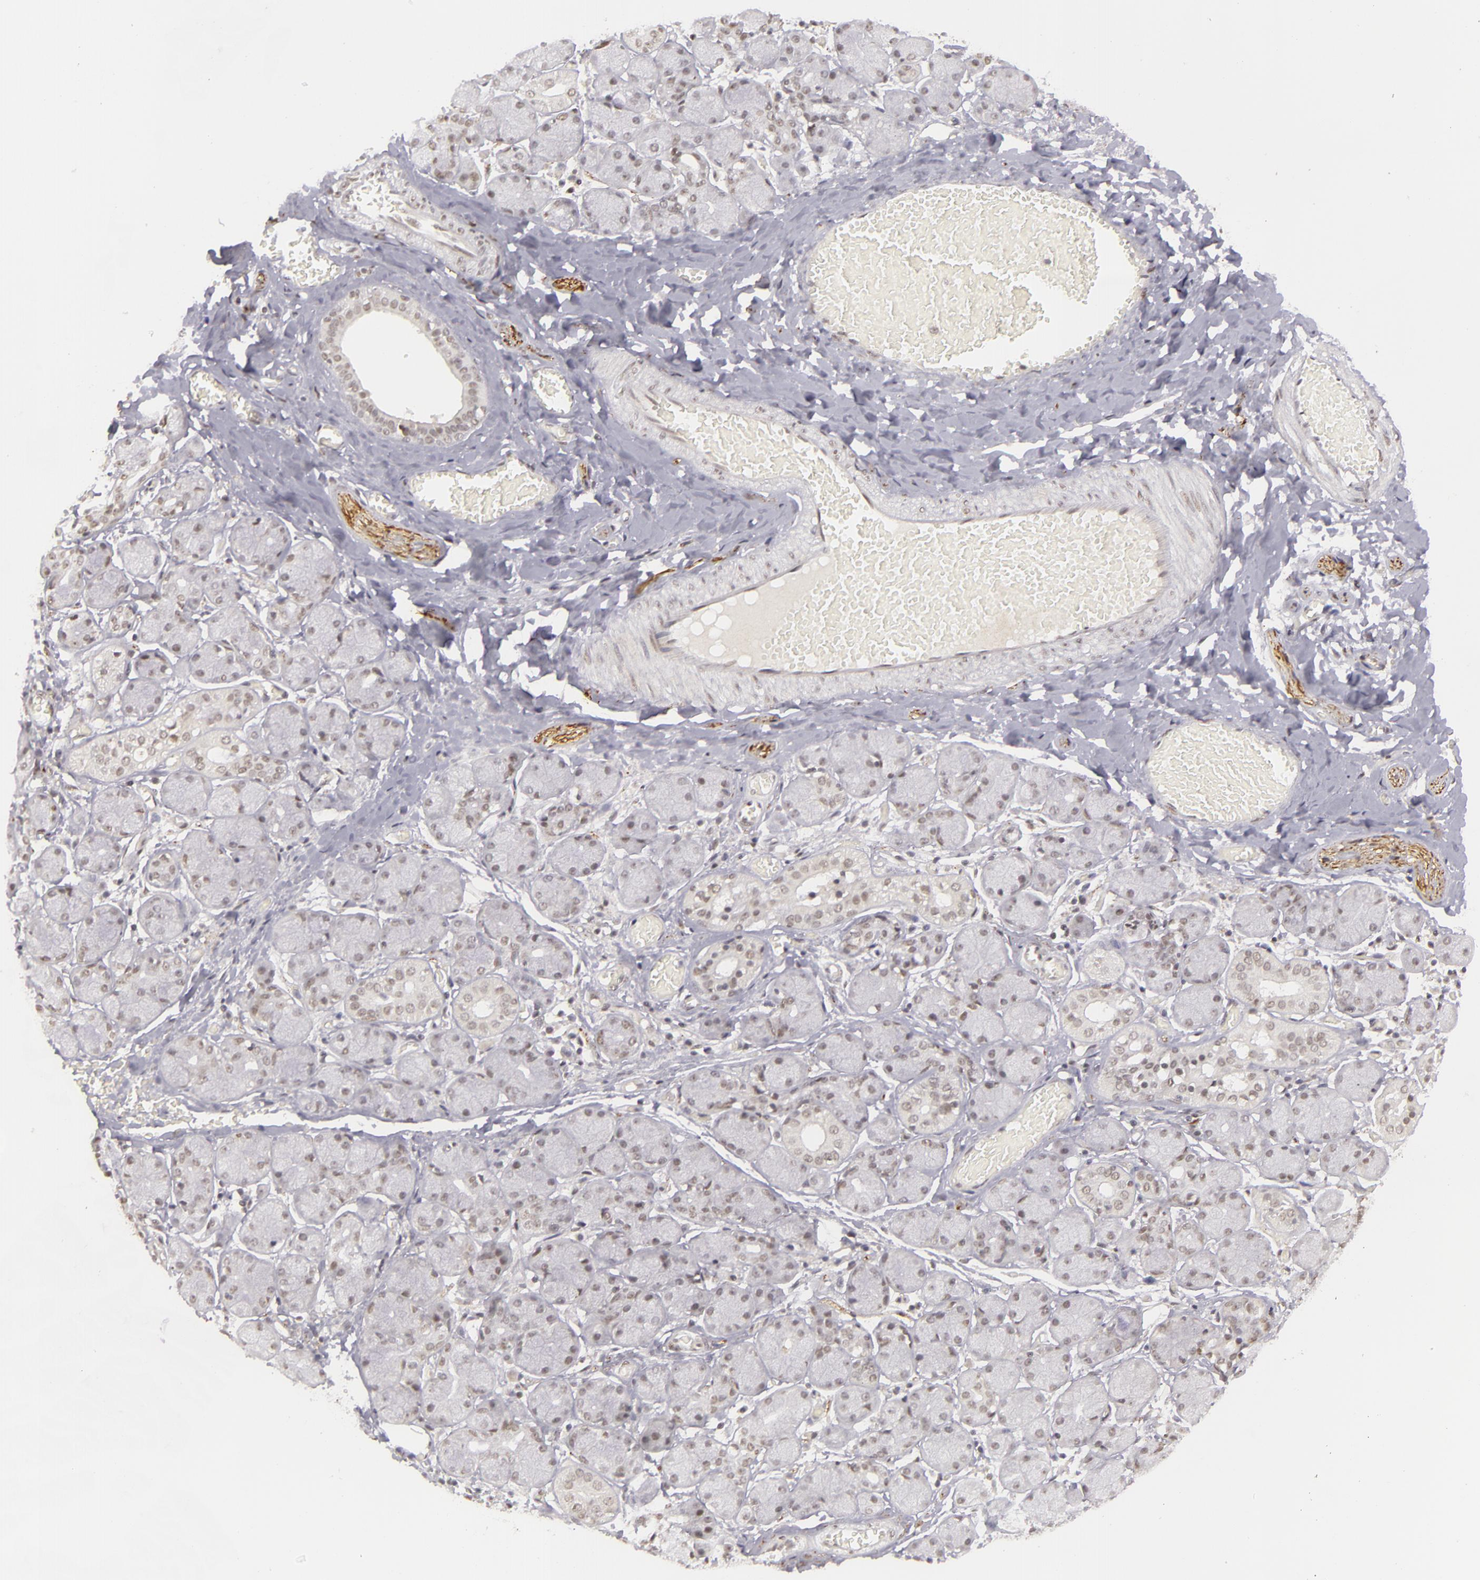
{"staining": {"intensity": "negative", "quantity": "none", "location": "none"}, "tissue": "salivary gland", "cell_type": "Glandular cells", "image_type": "normal", "snomed": [{"axis": "morphology", "description": "Normal tissue, NOS"}, {"axis": "topography", "description": "Salivary gland"}], "caption": "Immunohistochemical staining of benign human salivary gland demonstrates no significant staining in glandular cells. (DAB immunohistochemistry with hematoxylin counter stain).", "gene": "RRP7A", "patient": {"sex": "female", "age": 24}}